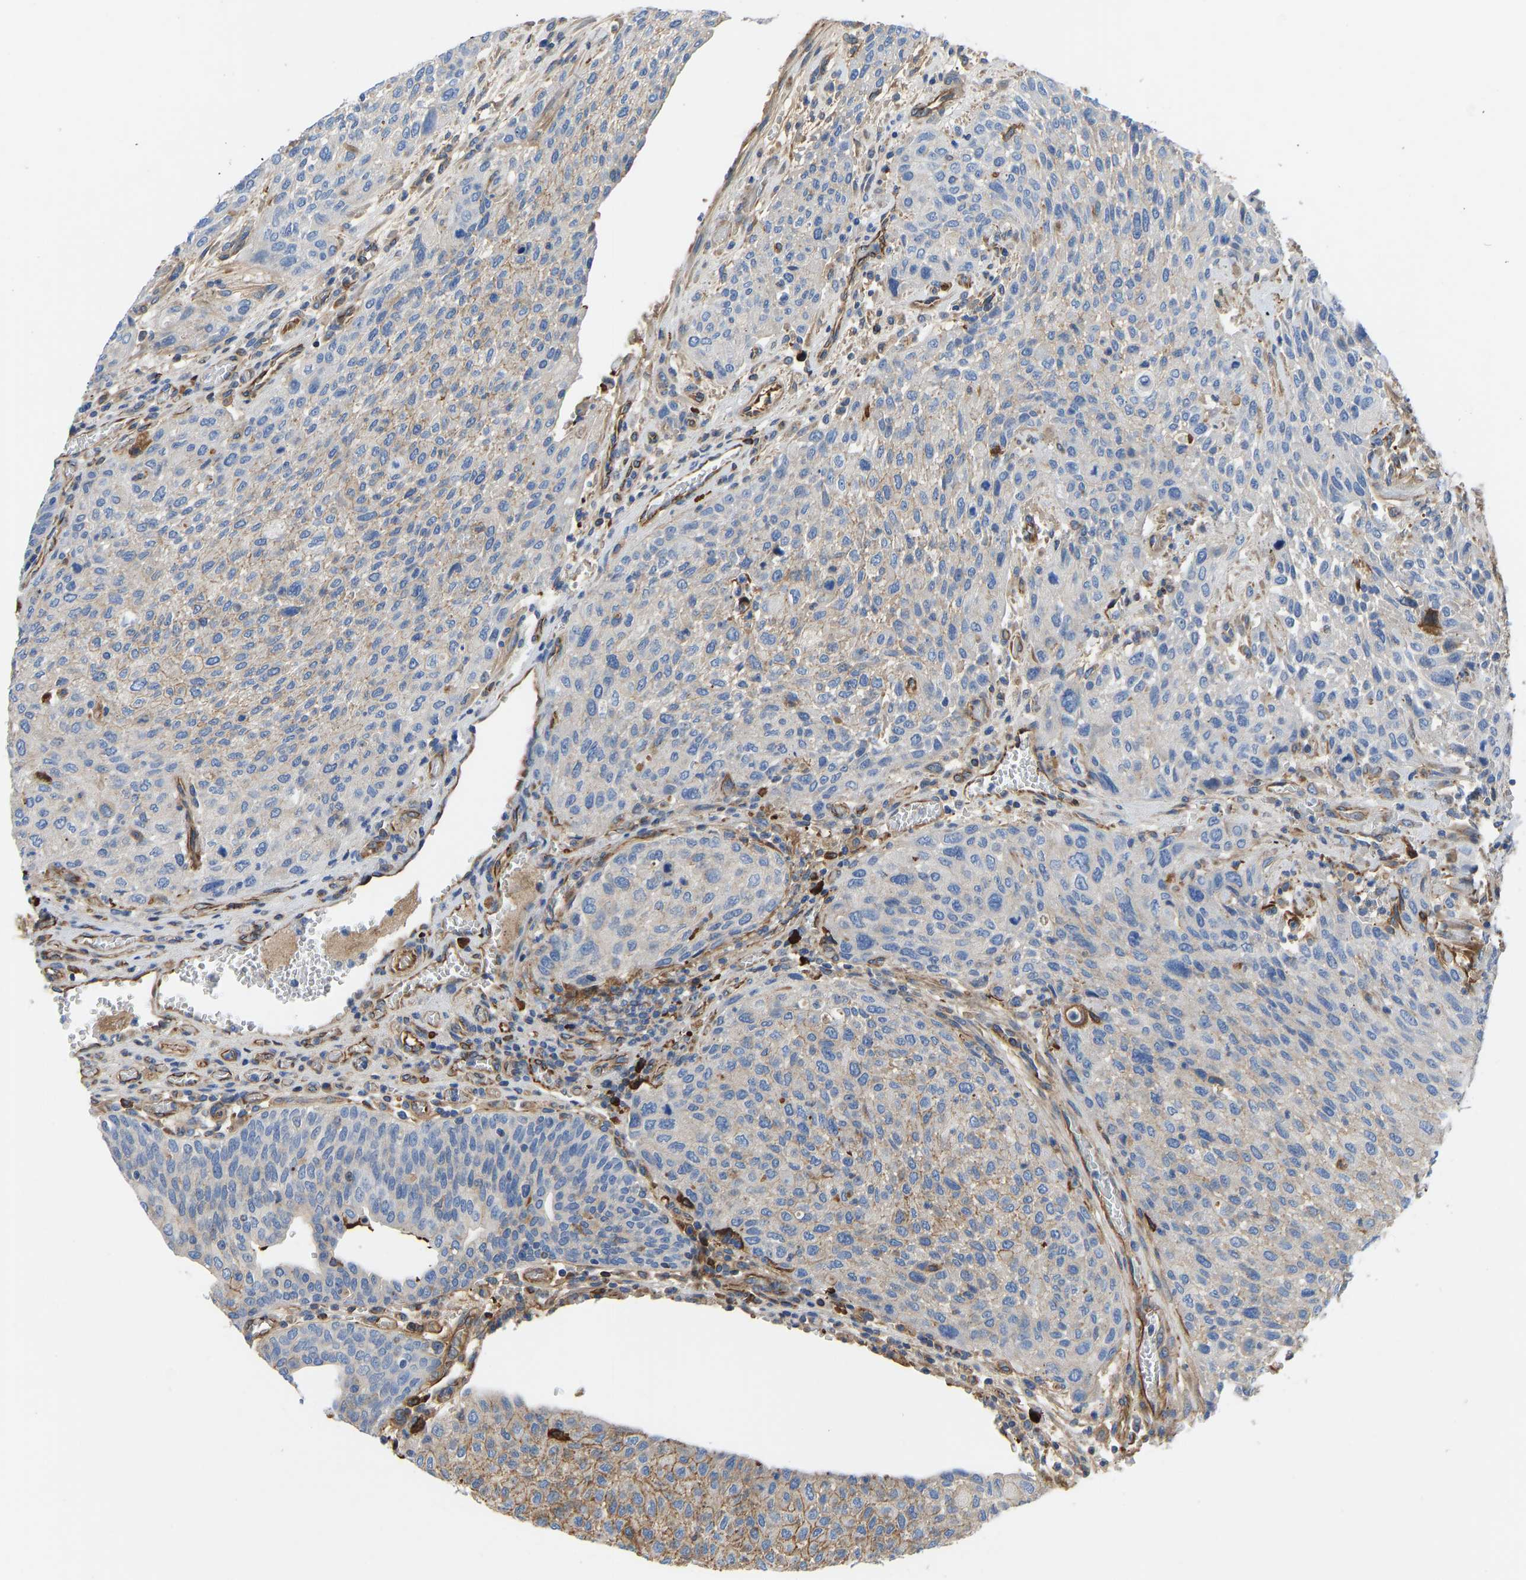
{"staining": {"intensity": "weak", "quantity": "<25%", "location": "cytoplasmic/membranous"}, "tissue": "urothelial cancer", "cell_type": "Tumor cells", "image_type": "cancer", "snomed": [{"axis": "morphology", "description": "Urothelial carcinoma, Low grade"}, {"axis": "morphology", "description": "Urothelial carcinoma, High grade"}, {"axis": "topography", "description": "Urinary bladder"}], "caption": "This is an IHC image of high-grade urothelial carcinoma. There is no expression in tumor cells.", "gene": "HSPG2", "patient": {"sex": "male", "age": 35}}